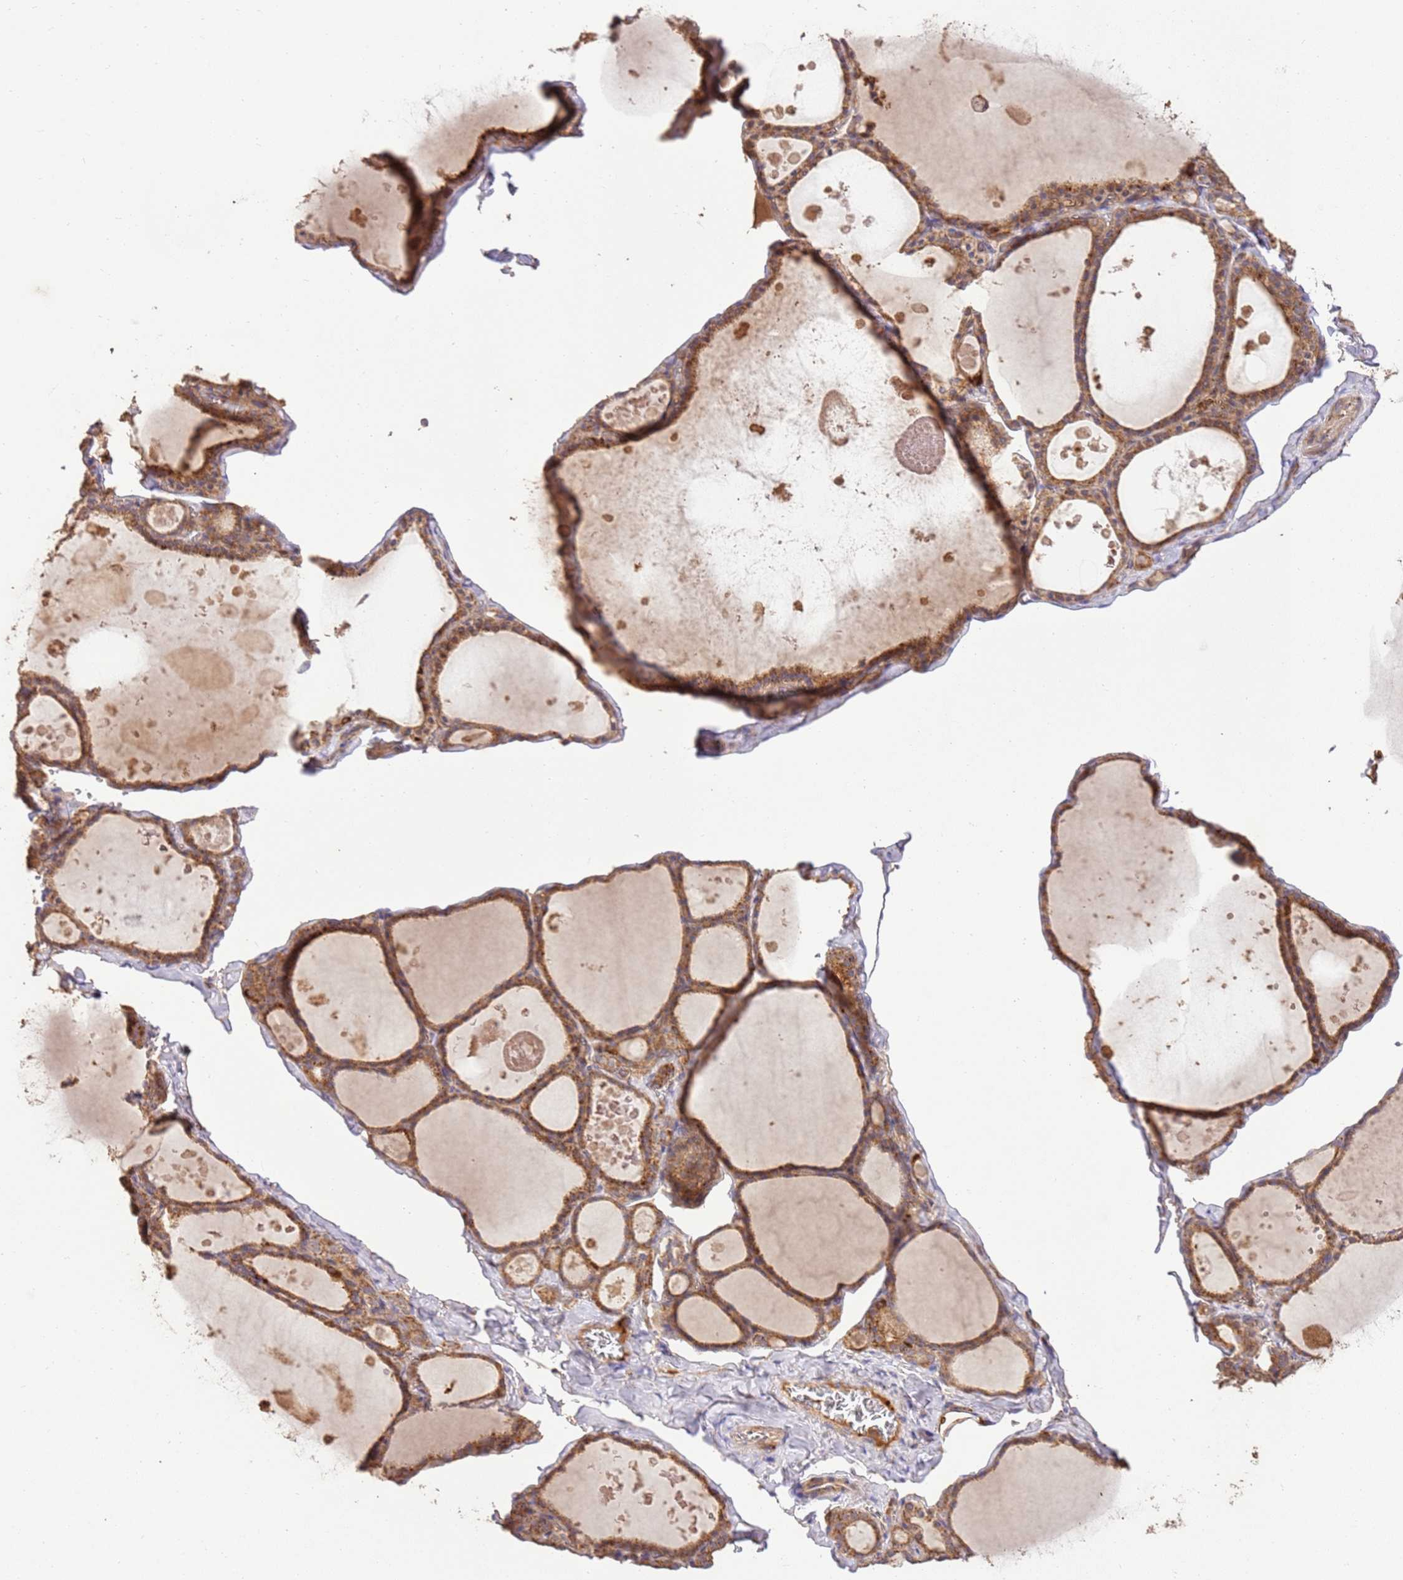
{"staining": {"intensity": "moderate", "quantity": ">75%", "location": "cytoplasmic/membranous"}, "tissue": "thyroid gland", "cell_type": "Glandular cells", "image_type": "normal", "snomed": [{"axis": "morphology", "description": "Normal tissue, NOS"}, {"axis": "topography", "description": "Thyroid gland"}], "caption": "A brown stain shows moderate cytoplasmic/membranous staining of a protein in glandular cells of benign thyroid gland. Immunohistochemistry (ihc) stains the protein in brown and the nuclei are stained blue.", "gene": "LRRC28", "patient": {"sex": "male", "age": 56}}